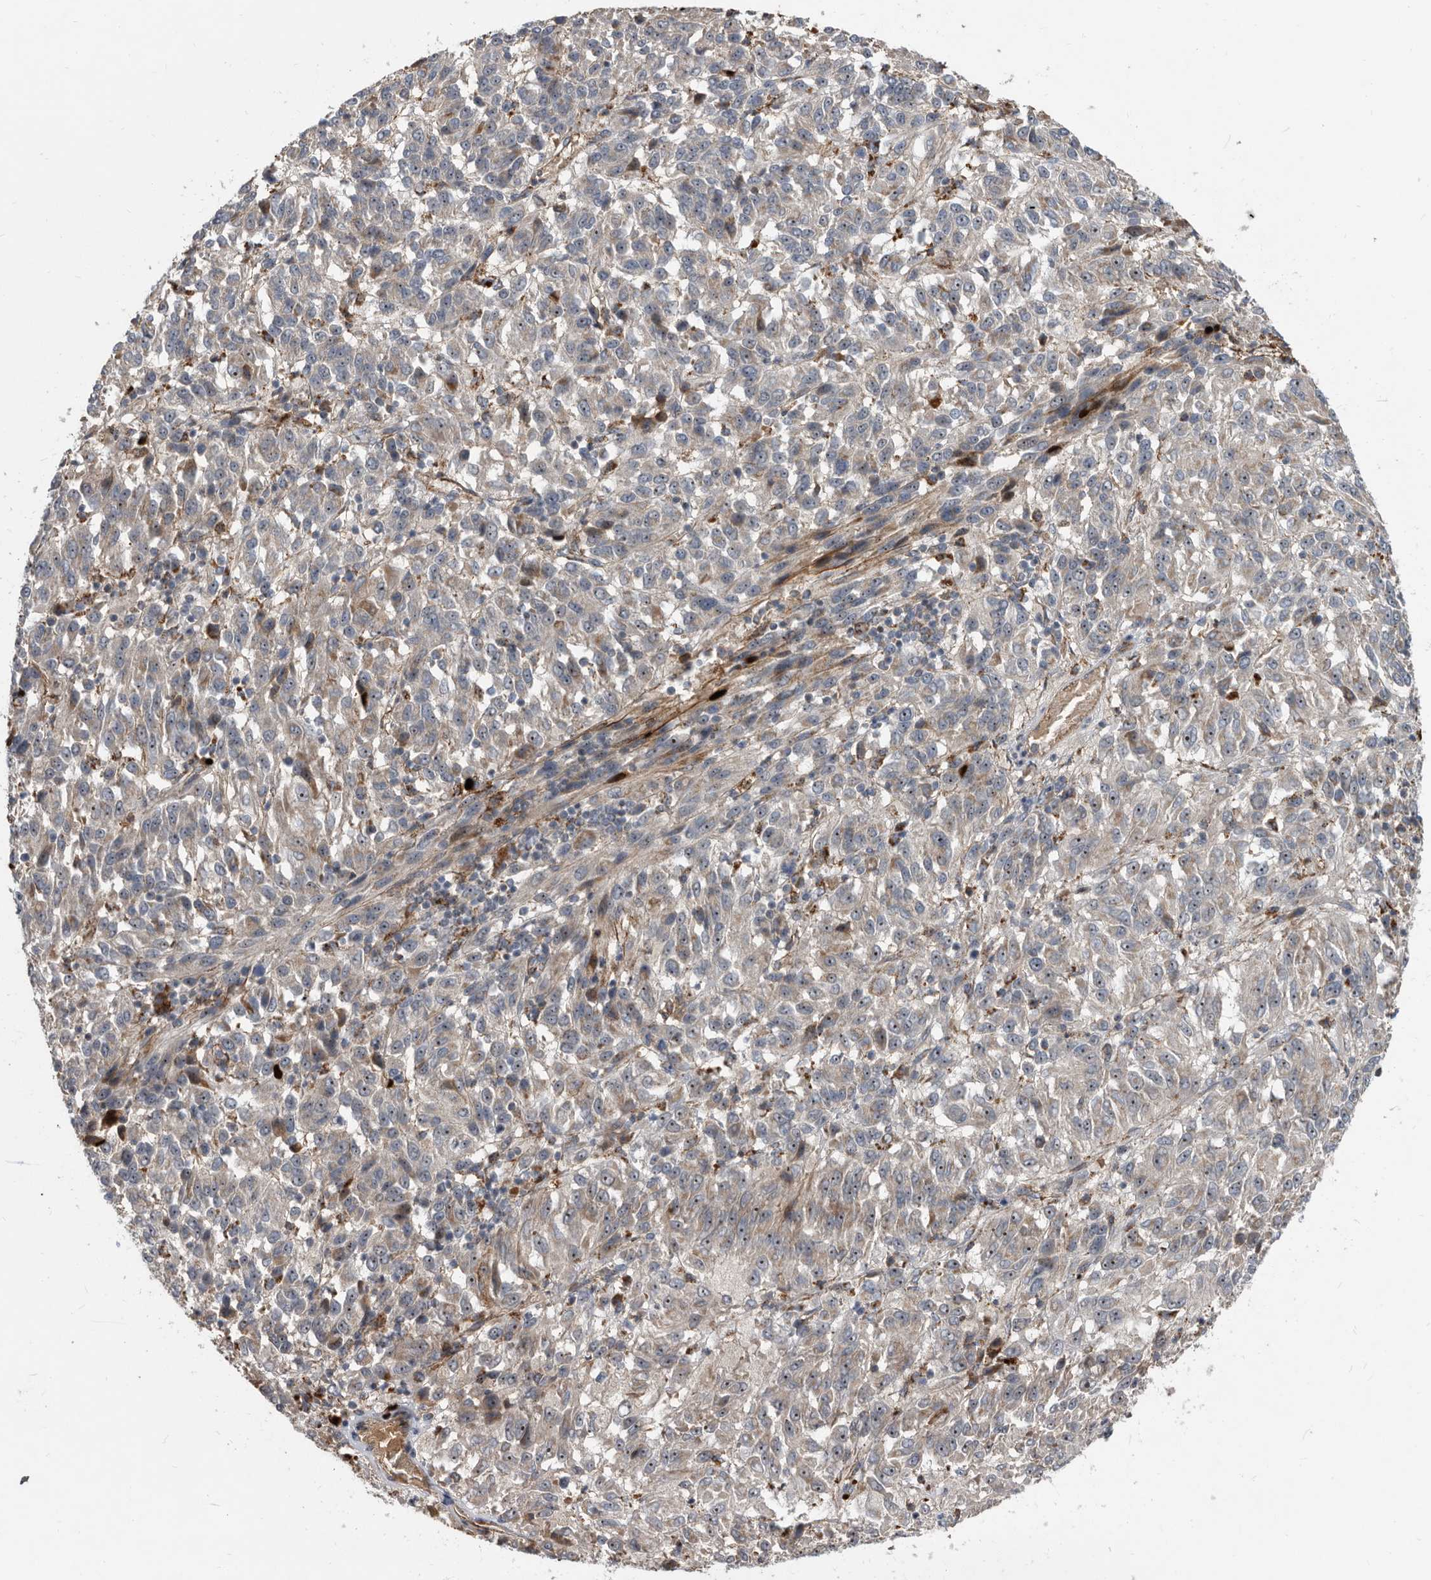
{"staining": {"intensity": "weak", "quantity": "25%-75%", "location": "cytoplasmic/membranous,nuclear"}, "tissue": "melanoma", "cell_type": "Tumor cells", "image_type": "cancer", "snomed": [{"axis": "morphology", "description": "Malignant melanoma, Metastatic site"}, {"axis": "topography", "description": "Lung"}], "caption": "This histopathology image exhibits melanoma stained with immunohistochemistry (IHC) to label a protein in brown. The cytoplasmic/membranous and nuclear of tumor cells show weak positivity for the protein. Nuclei are counter-stained blue.", "gene": "PI15", "patient": {"sex": "male", "age": 64}}